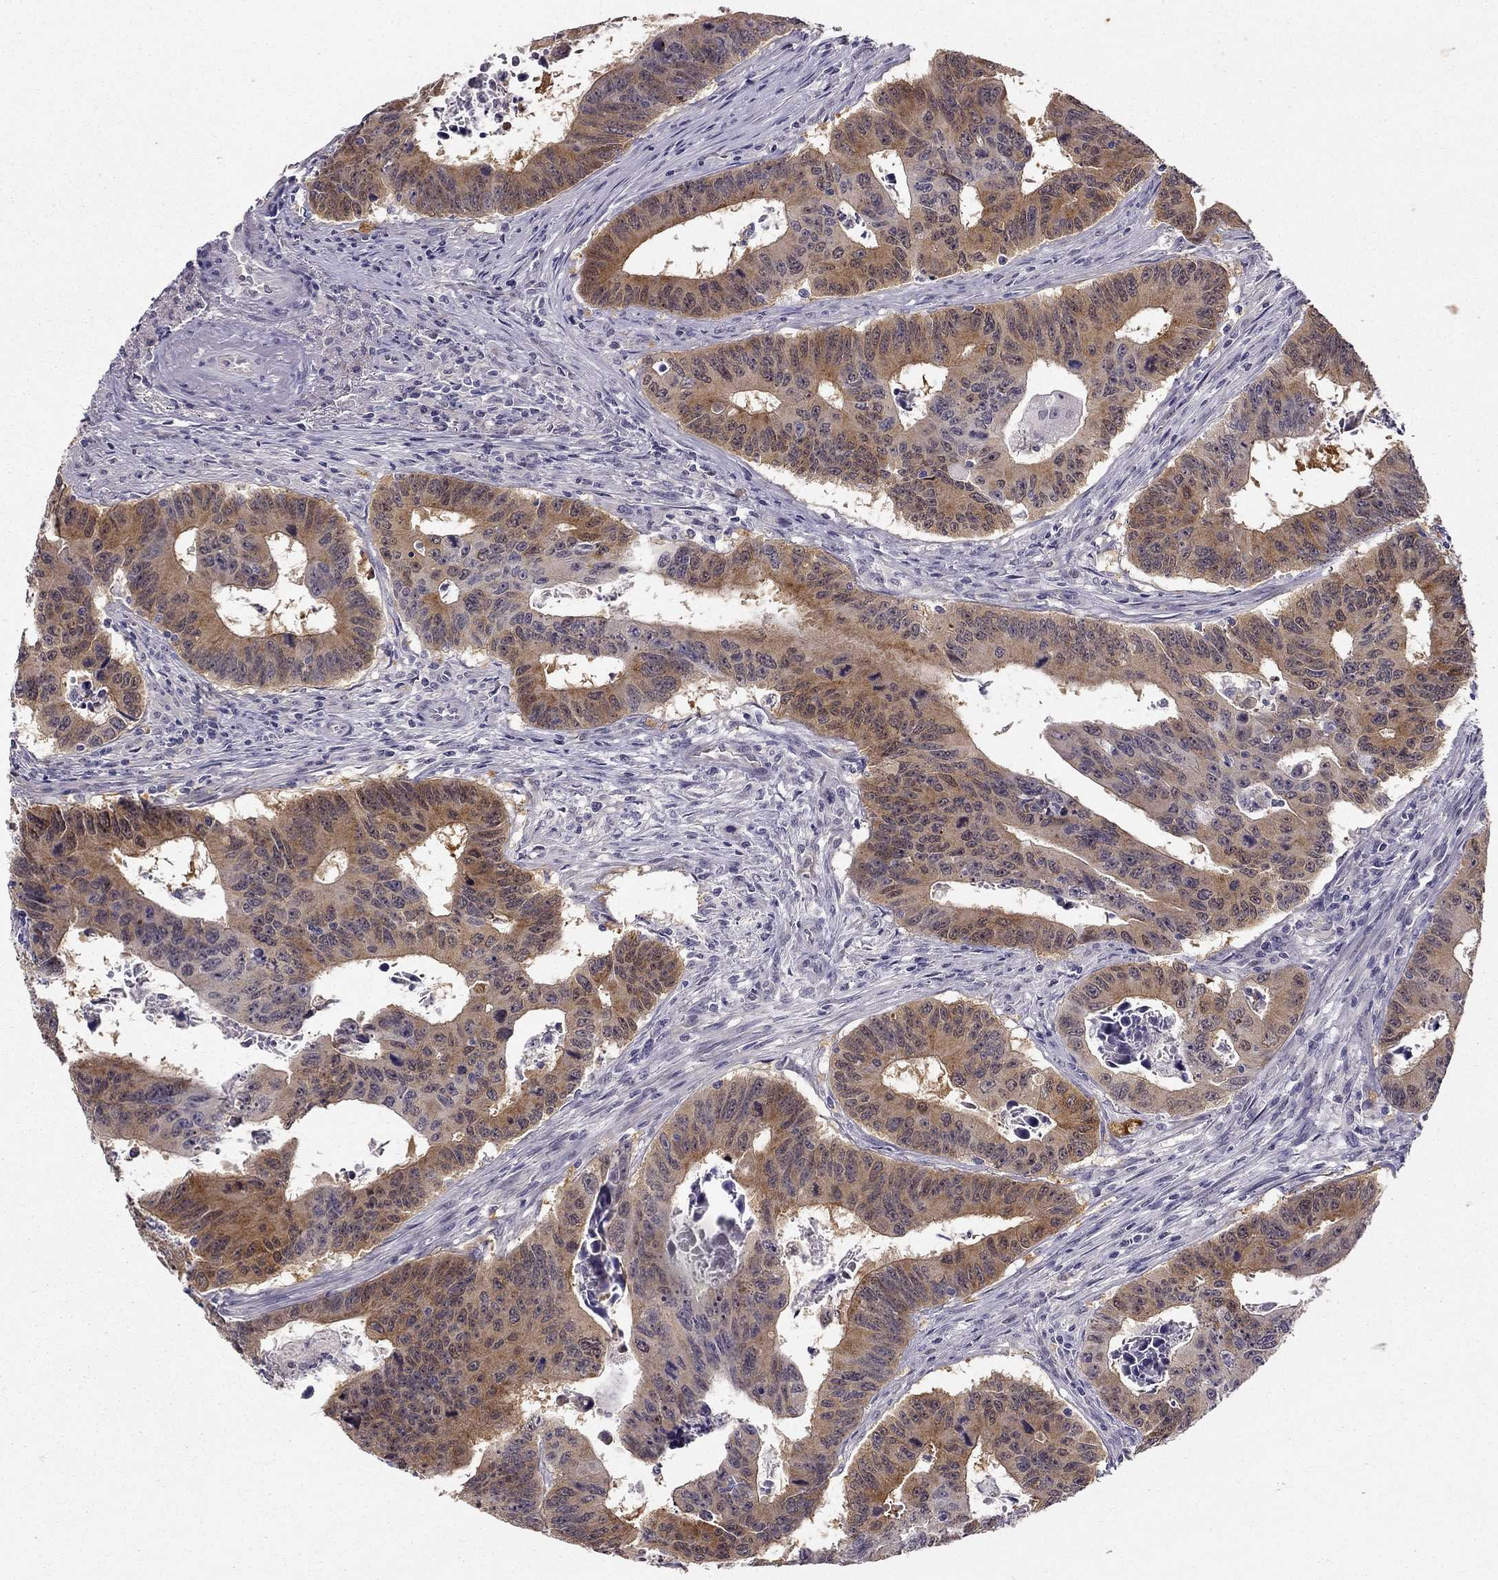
{"staining": {"intensity": "moderate", "quantity": "25%-75%", "location": "cytoplasmic/membranous"}, "tissue": "colorectal cancer", "cell_type": "Tumor cells", "image_type": "cancer", "snomed": [{"axis": "morphology", "description": "Adenocarcinoma, NOS"}, {"axis": "topography", "description": "Appendix"}, {"axis": "topography", "description": "Colon"}, {"axis": "topography", "description": "Cecum"}, {"axis": "topography", "description": "Colon asc"}], "caption": "High-magnification brightfield microscopy of adenocarcinoma (colorectal) stained with DAB (3,3'-diaminobenzidine) (brown) and counterstained with hematoxylin (blue). tumor cells exhibit moderate cytoplasmic/membranous expression is identified in approximately25%-75% of cells.", "gene": "NQO1", "patient": {"sex": "female", "age": 85}}